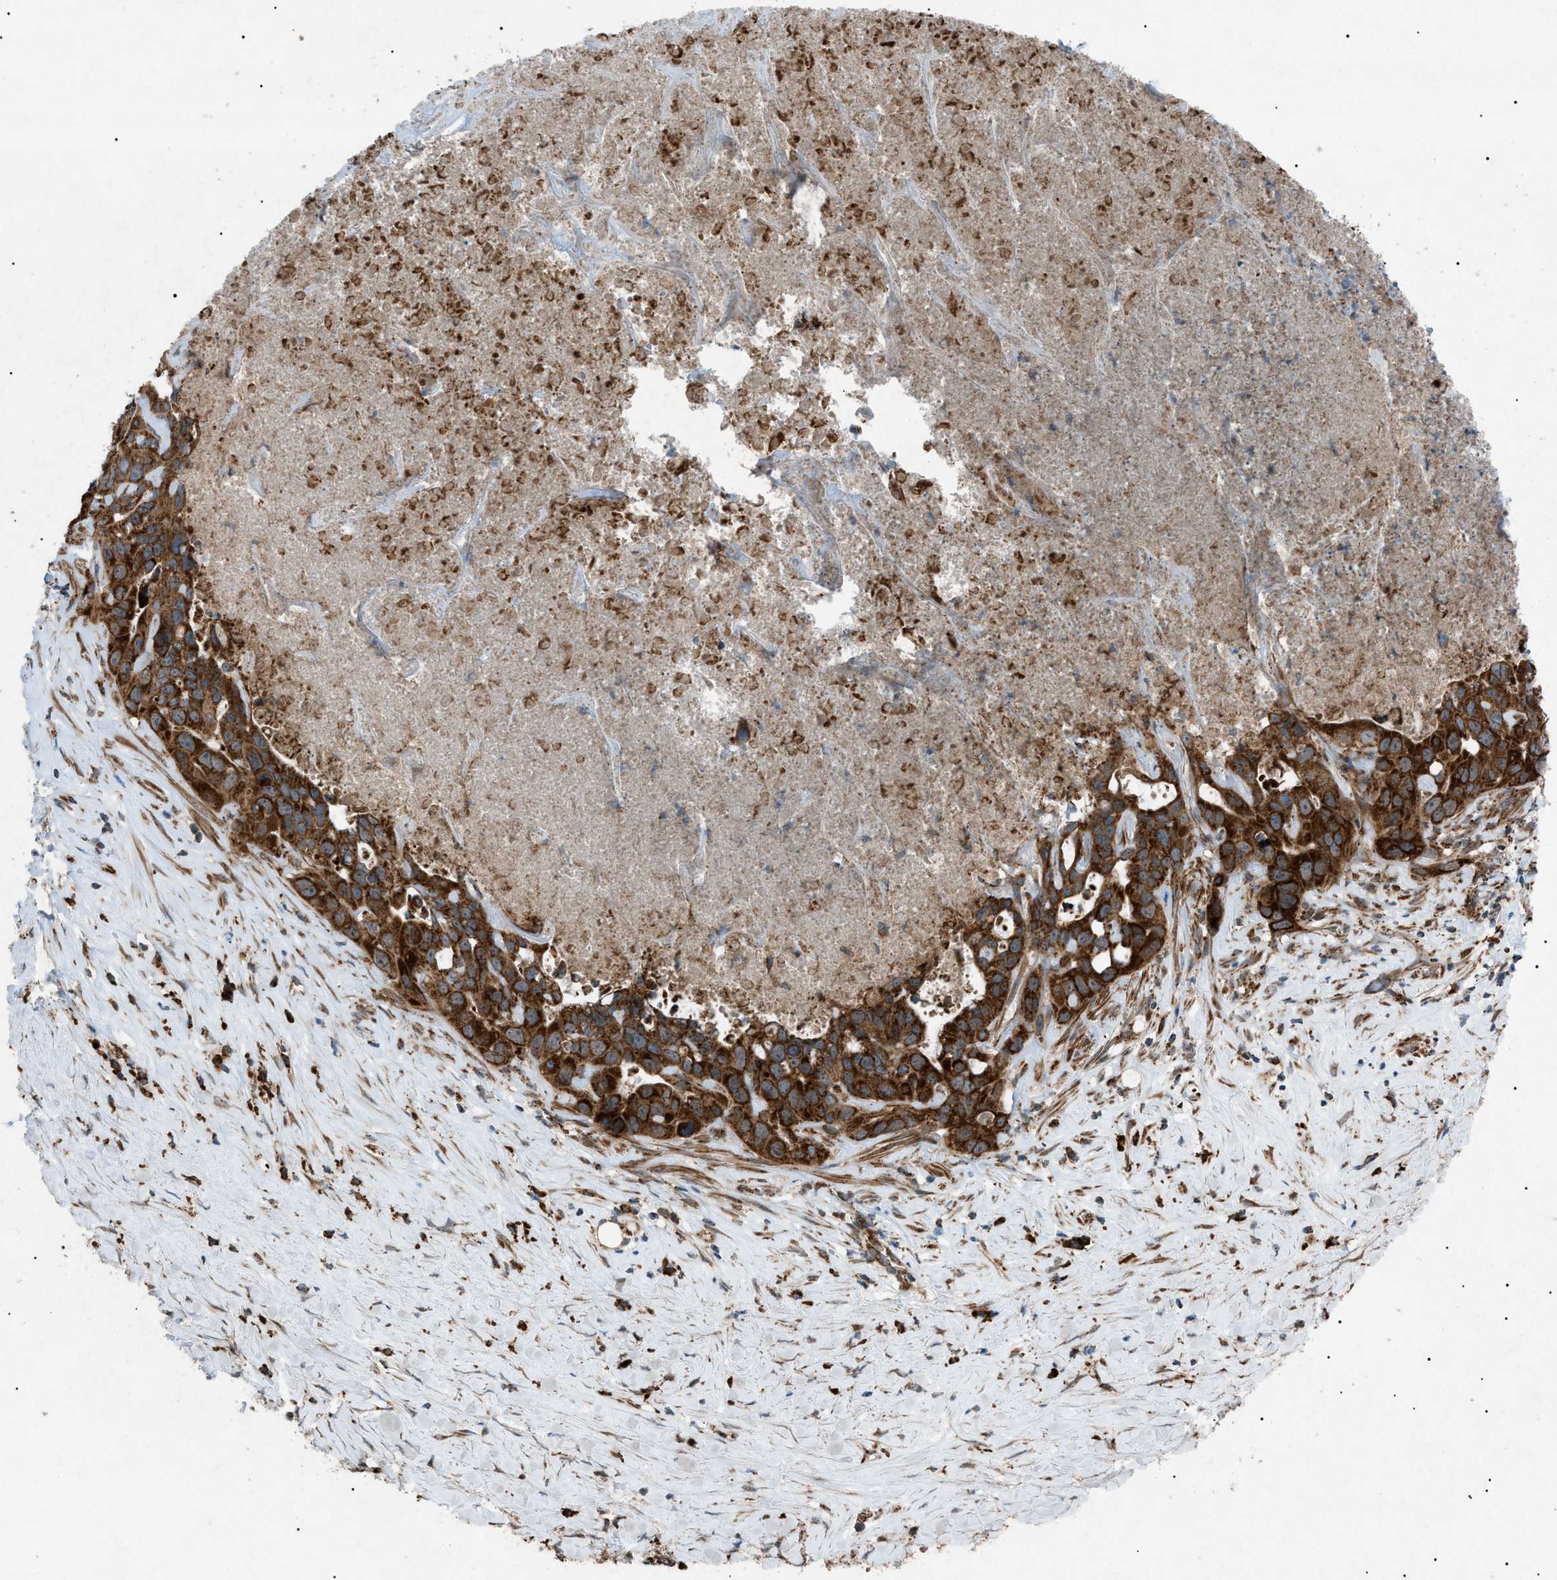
{"staining": {"intensity": "strong", "quantity": ">75%", "location": "cytoplasmic/membranous"}, "tissue": "liver cancer", "cell_type": "Tumor cells", "image_type": "cancer", "snomed": [{"axis": "morphology", "description": "Cholangiocarcinoma"}, {"axis": "topography", "description": "Liver"}], "caption": "Immunohistochemistry (IHC) (DAB (3,3'-diaminobenzidine)) staining of human liver cancer (cholangiocarcinoma) shows strong cytoplasmic/membranous protein staining in approximately >75% of tumor cells.", "gene": "C1GALT1C1", "patient": {"sex": "female", "age": 65}}